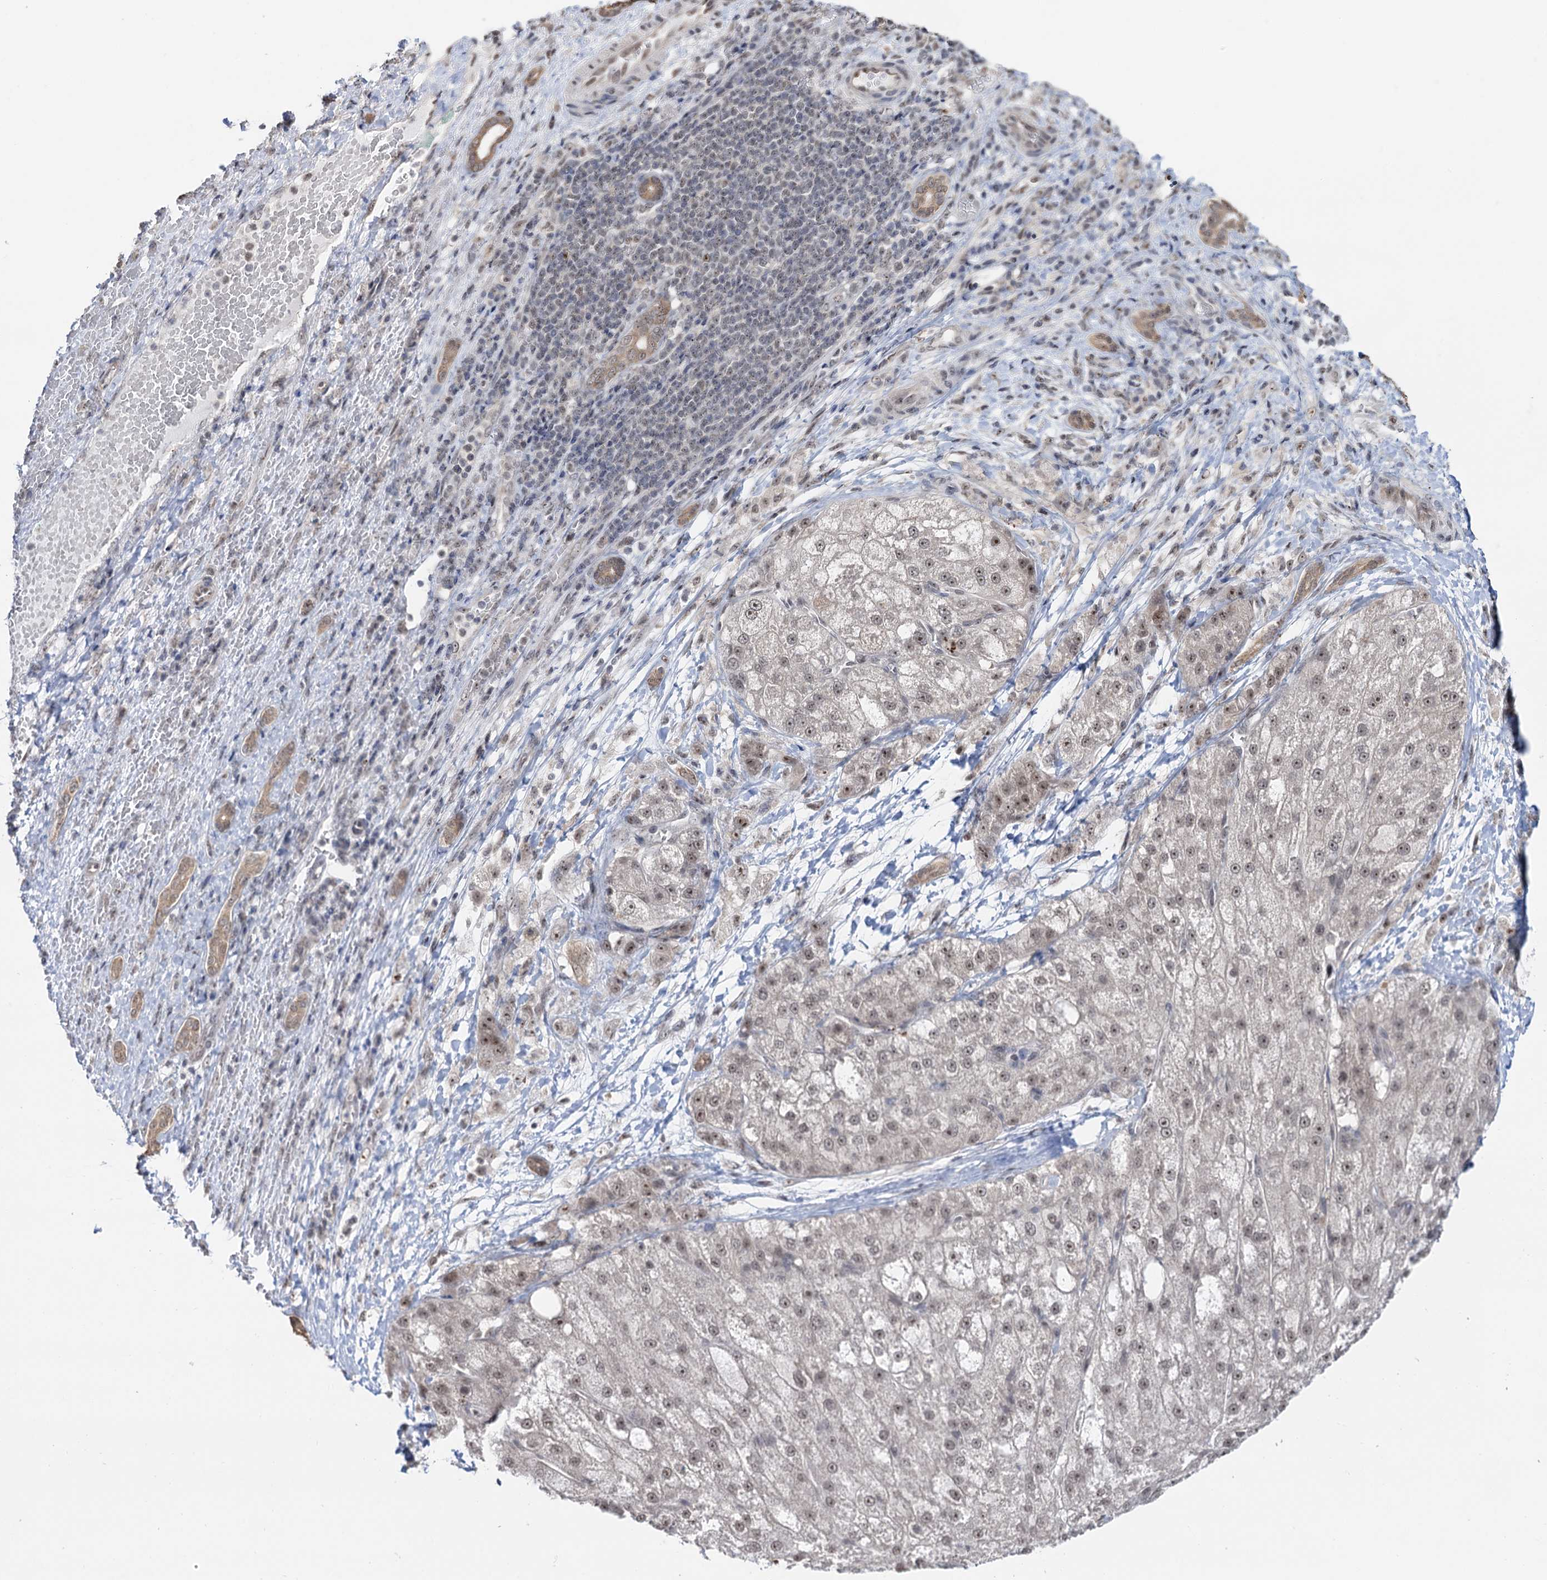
{"staining": {"intensity": "moderate", "quantity": ">75%", "location": "nuclear"}, "tissue": "liver cancer", "cell_type": "Tumor cells", "image_type": "cancer", "snomed": [{"axis": "morphology", "description": "Normal tissue, NOS"}, {"axis": "morphology", "description": "Carcinoma, Hepatocellular, NOS"}, {"axis": "topography", "description": "Liver"}], "caption": "Liver hepatocellular carcinoma stained with DAB (3,3'-diaminobenzidine) IHC exhibits medium levels of moderate nuclear expression in approximately >75% of tumor cells.", "gene": "NAT10", "patient": {"sex": "male", "age": 57}}